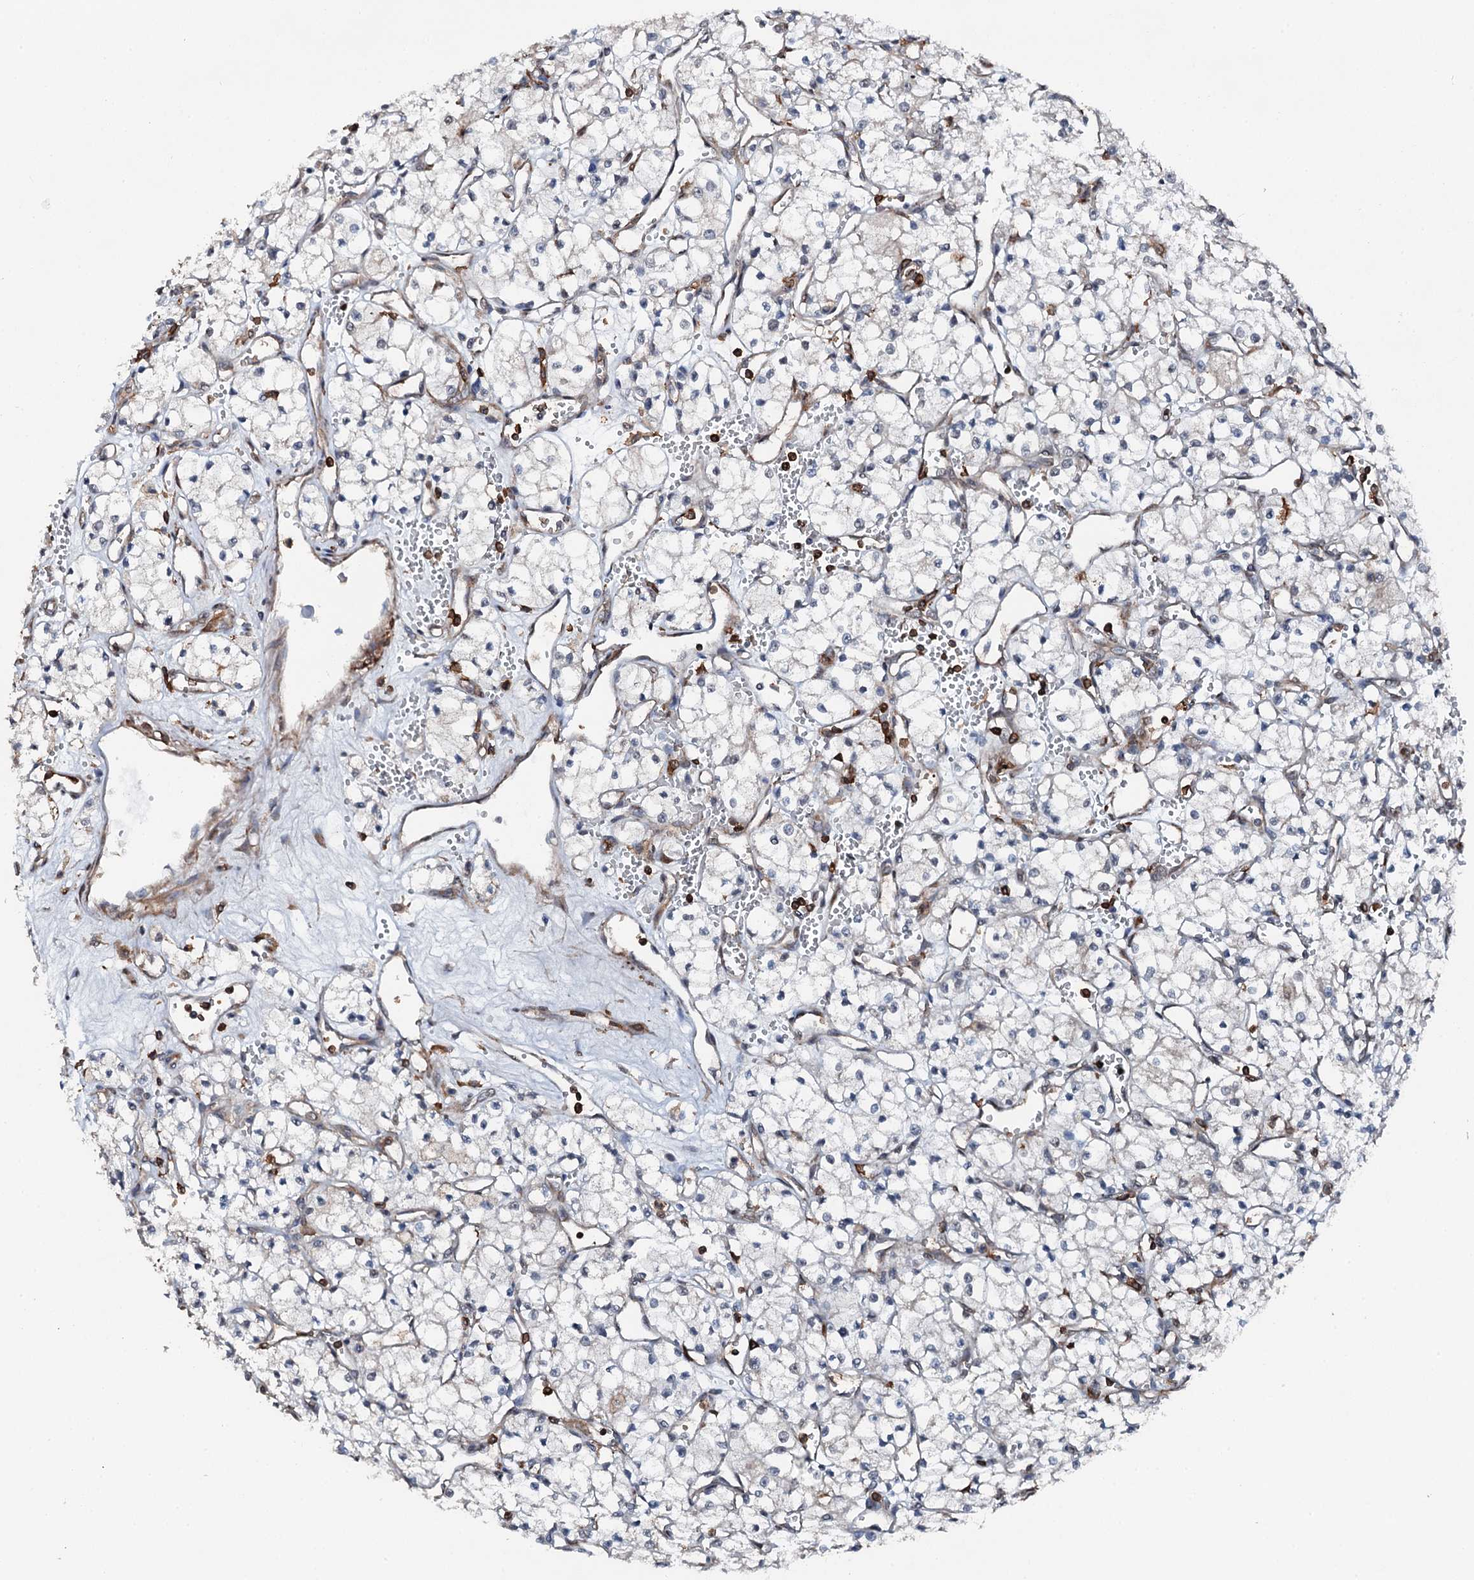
{"staining": {"intensity": "negative", "quantity": "none", "location": "none"}, "tissue": "renal cancer", "cell_type": "Tumor cells", "image_type": "cancer", "snomed": [{"axis": "morphology", "description": "Adenocarcinoma, NOS"}, {"axis": "topography", "description": "Kidney"}], "caption": "Renal cancer was stained to show a protein in brown. There is no significant expression in tumor cells. The staining was performed using DAB to visualize the protein expression in brown, while the nuclei were stained in blue with hematoxylin (Magnification: 20x).", "gene": "EDC4", "patient": {"sex": "male", "age": 59}}